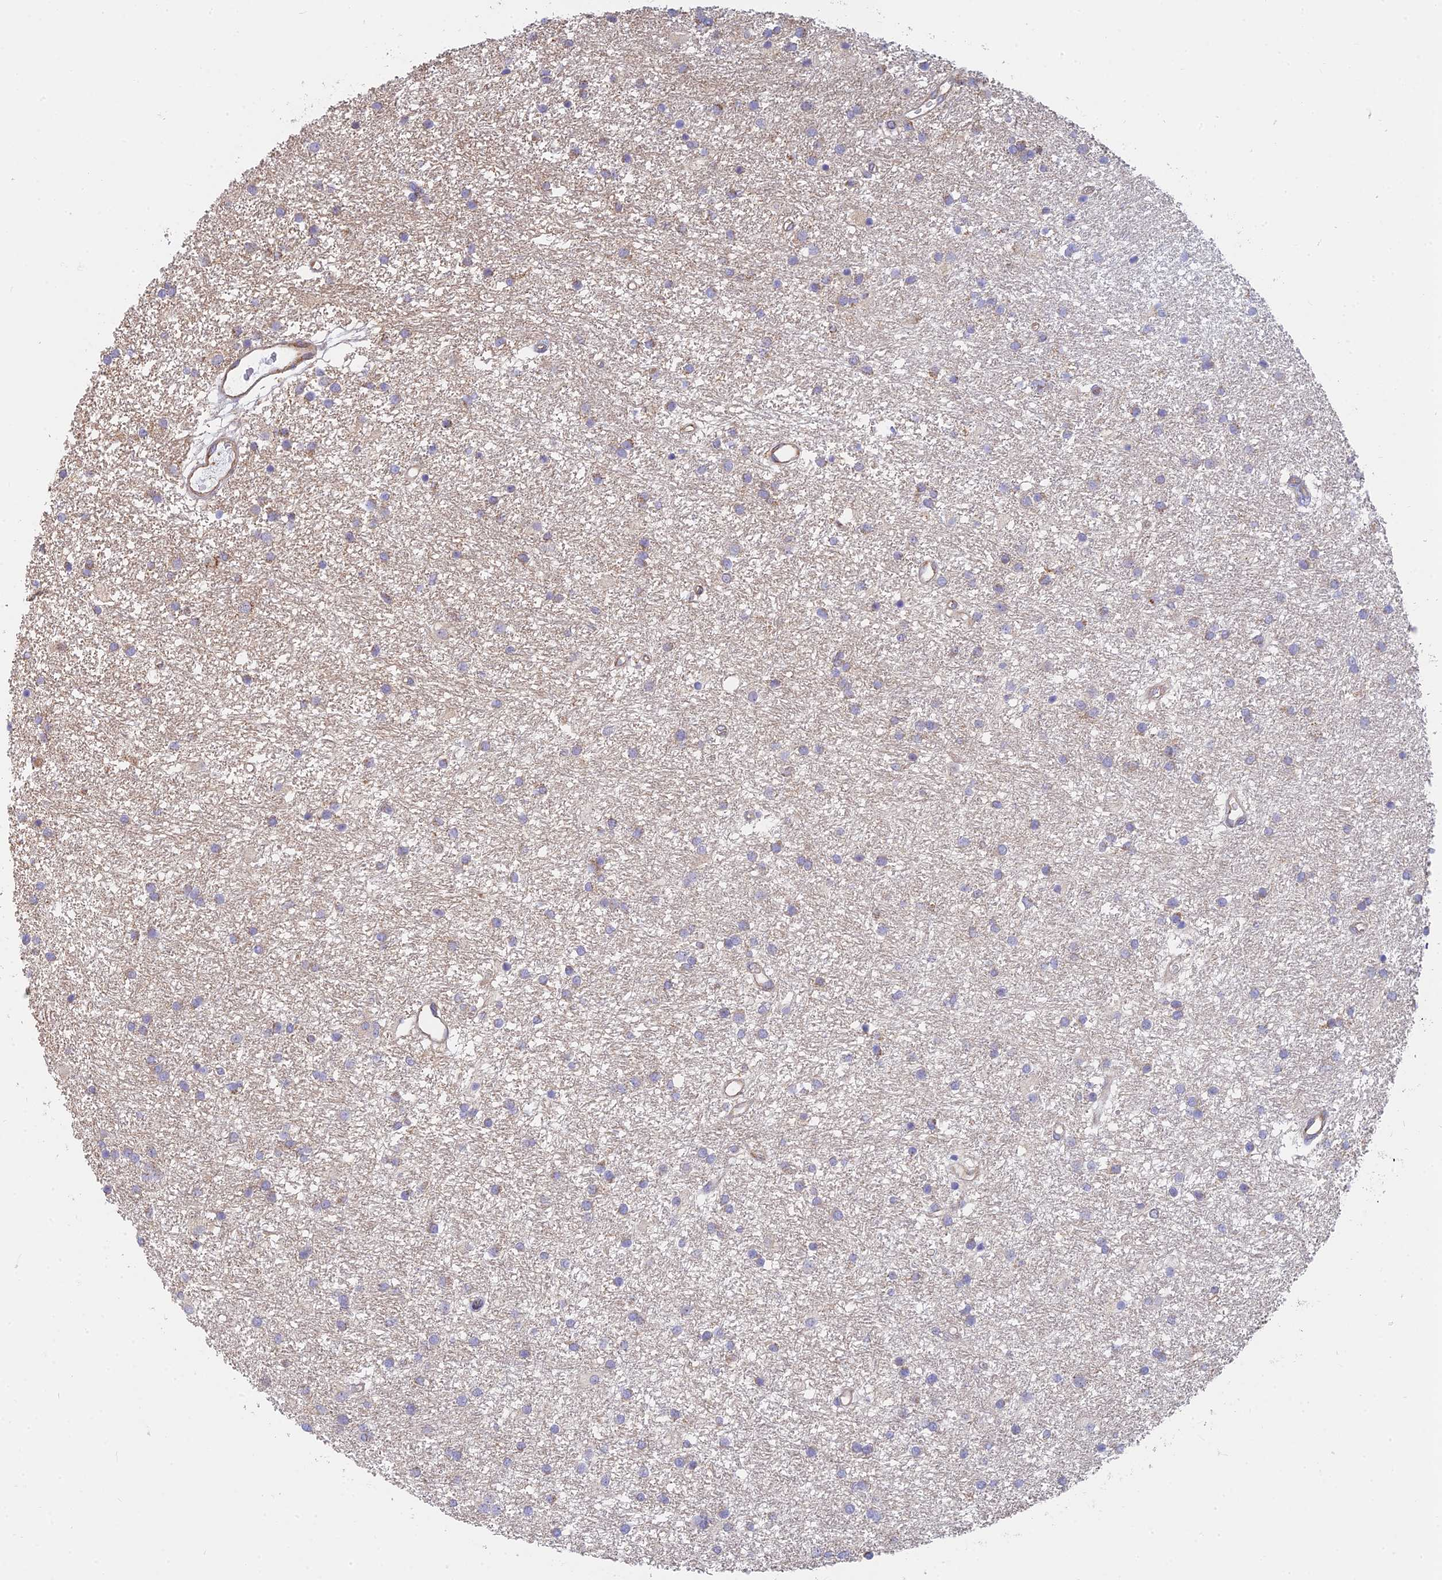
{"staining": {"intensity": "negative", "quantity": "none", "location": "none"}, "tissue": "glioma", "cell_type": "Tumor cells", "image_type": "cancer", "snomed": [{"axis": "morphology", "description": "Glioma, malignant, High grade"}, {"axis": "topography", "description": "Brain"}], "caption": "Tumor cells show no significant staining in glioma.", "gene": "STRN4", "patient": {"sex": "male", "age": 77}}